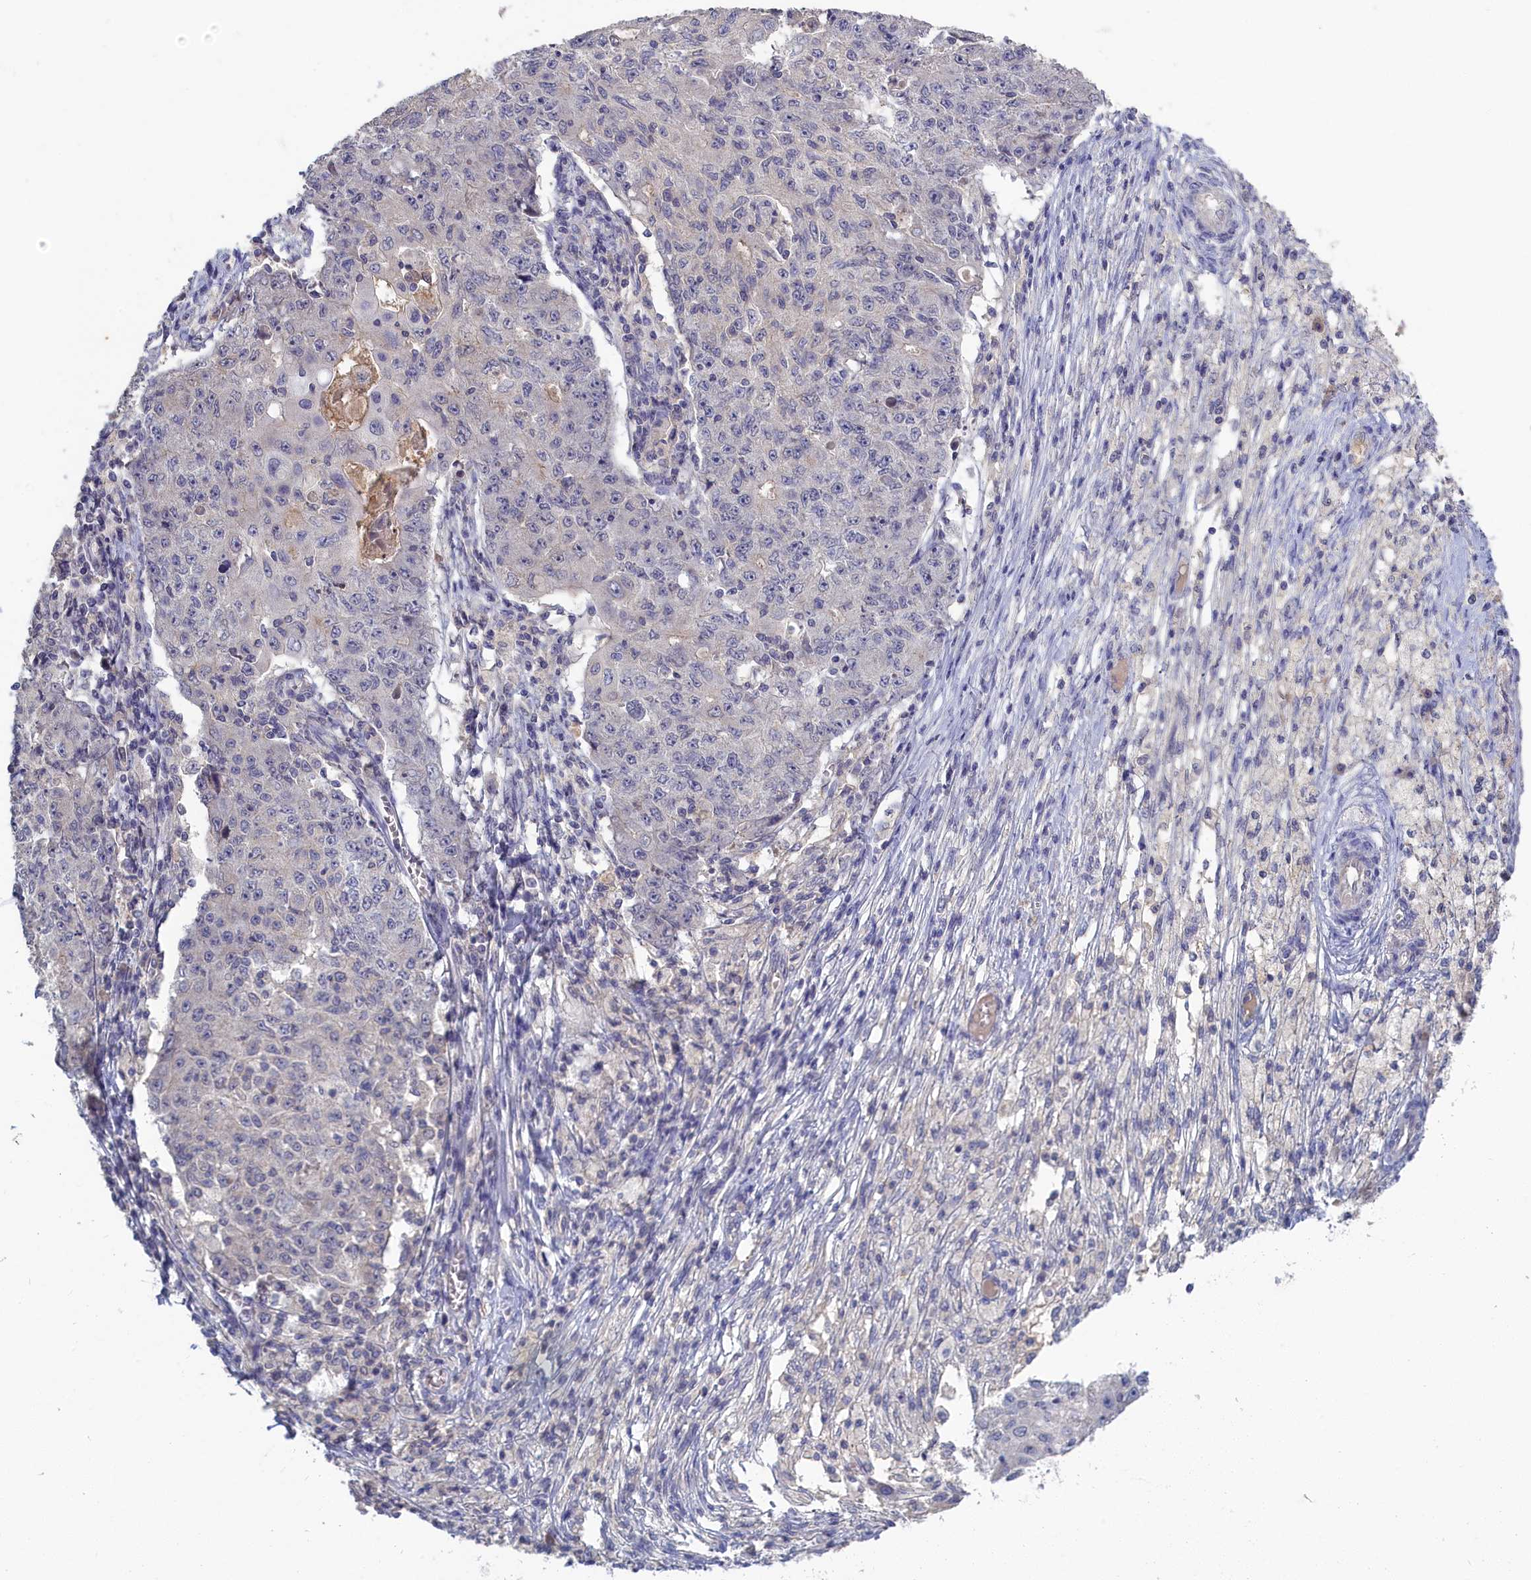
{"staining": {"intensity": "negative", "quantity": "none", "location": "none"}, "tissue": "ovarian cancer", "cell_type": "Tumor cells", "image_type": "cancer", "snomed": [{"axis": "morphology", "description": "Carcinoma, endometroid"}, {"axis": "topography", "description": "Ovary"}], "caption": "This micrograph is of ovarian cancer (endometroid carcinoma) stained with immunohistochemistry to label a protein in brown with the nuclei are counter-stained blue. There is no positivity in tumor cells.", "gene": "CELF5", "patient": {"sex": "female", "age": 42}}